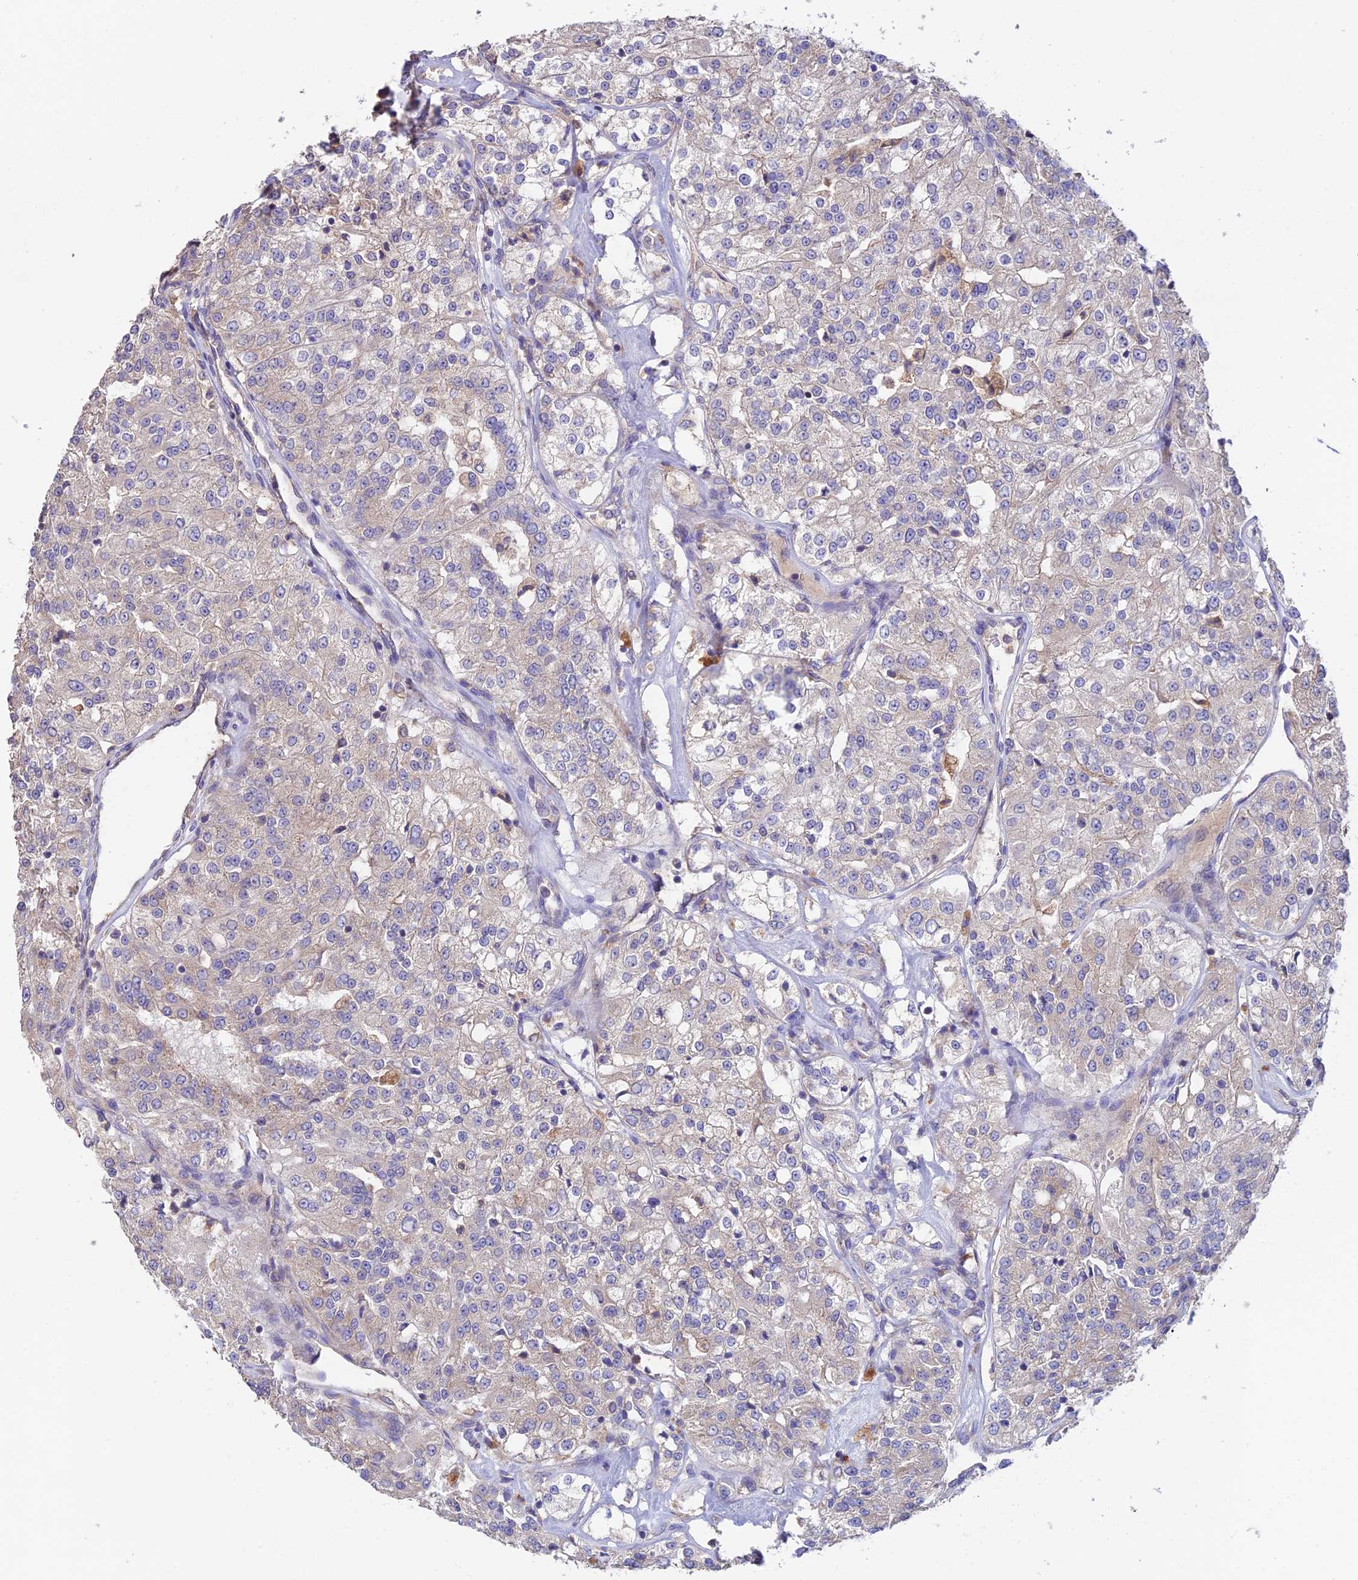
{"staining": {"intensity": "weak", "quantity": "<25%", "location": "cytoplasmic/membranous"}, "tissue": "renal cancer", "cell_type": "Tumor cells", "image_type": "cancer", "snomed": [{"axis": "morphology", "description": "Adenocarcinoma, NOS"}, {"axis": "topography", "description": "Kidney"}], "caption": "The histopathology image reveals no significant positivity in tumor cells of renal cancer (adenocarcinoma).", "gene": "EMC3", "patient": {"sex": "female", "age": 63}}